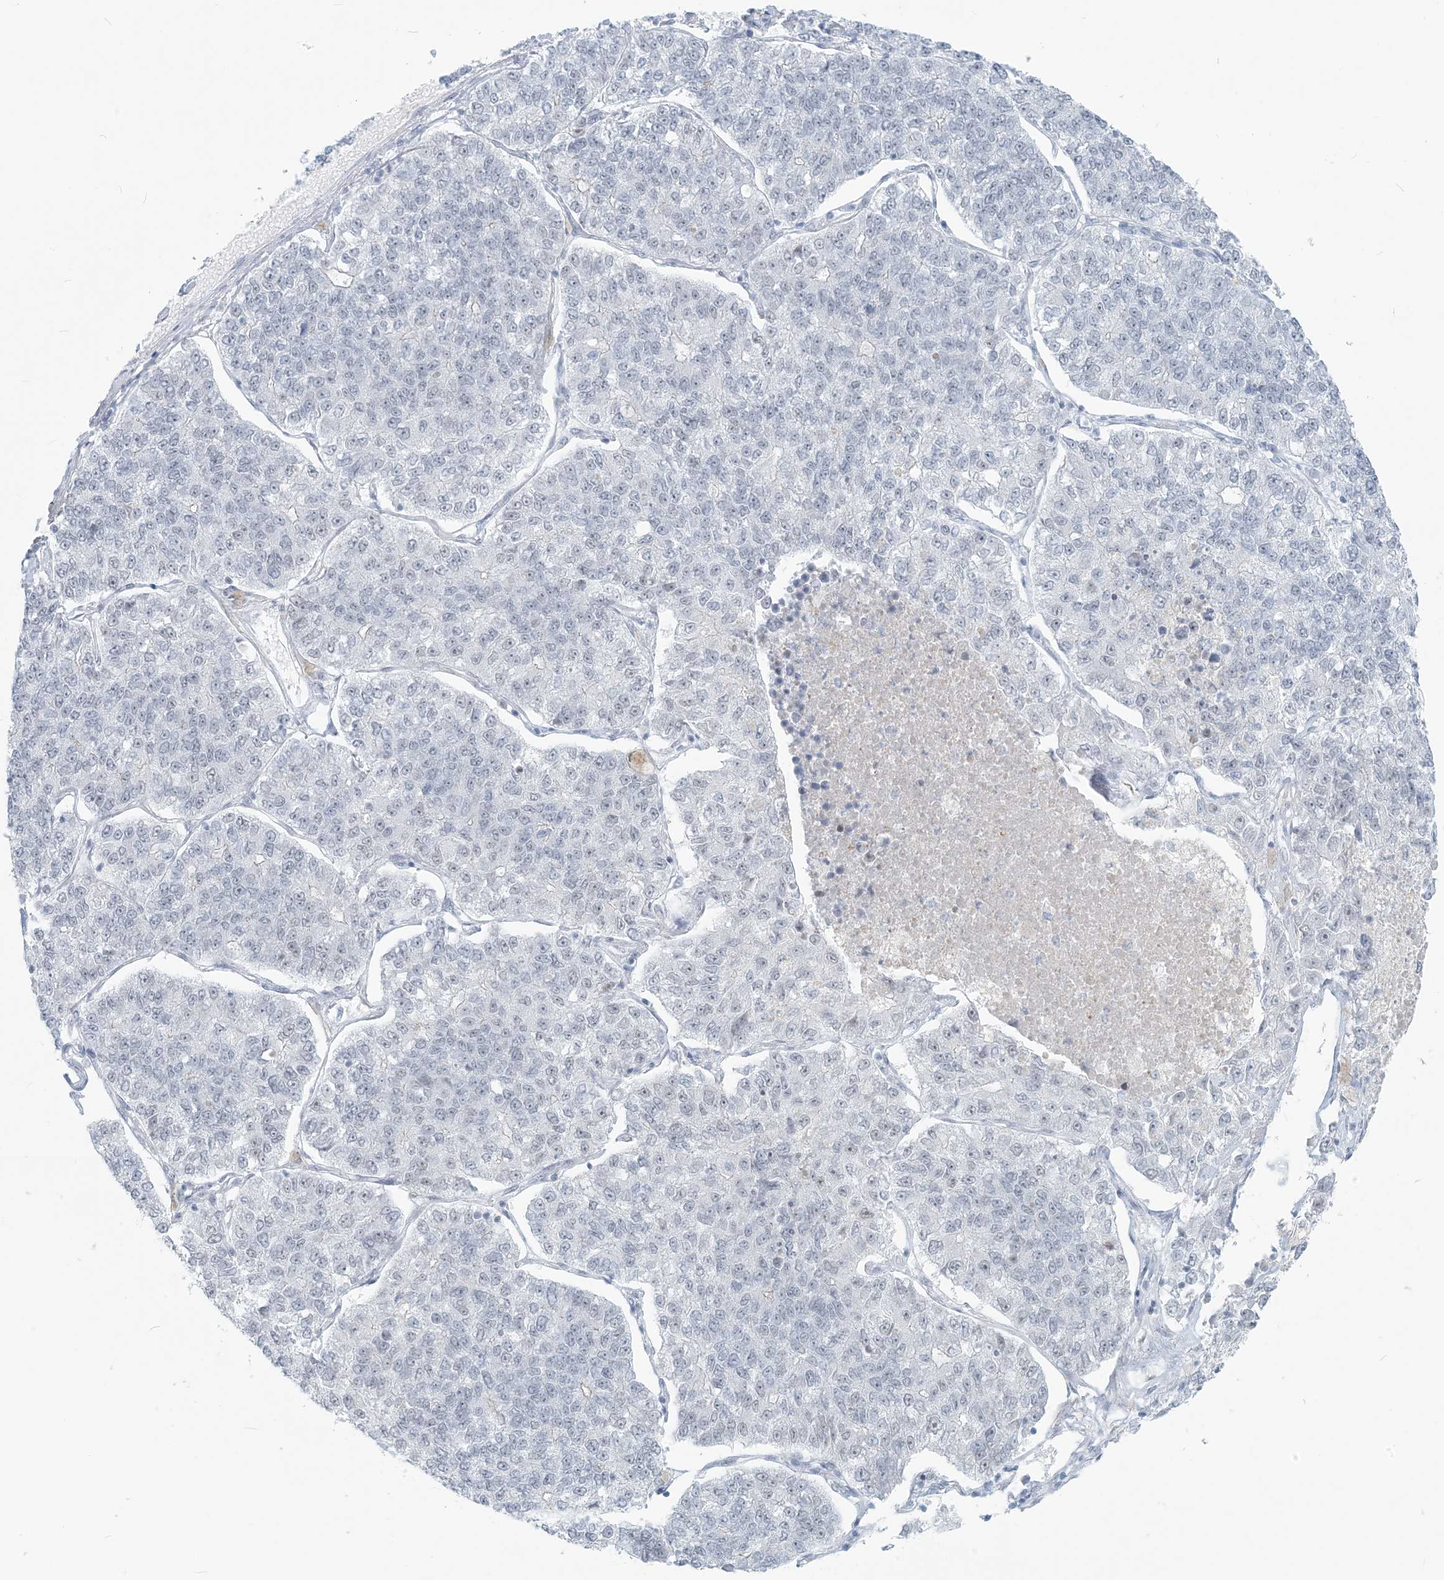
{"staining": {"intensity": "negative", "quantity": "none", "location": "none"}, "tissue": "lung cancer", "cell_type": "Tumor cells", "image_type": "cancer", "snomed": [{"axis": "morphology", "description": "Adenocarcinoma, NOS"}, {"axis": "topography", "description": "Lung"}], "caption": "There is no significant staining in tumor cells of lung cancer (adenocarcinoma). The staining is performed using DAB brown chromogen with nuclei counter-stained in using hematoxylin.", "gene": "SCML1", "patient": {"sex": "male", "age": 49}}